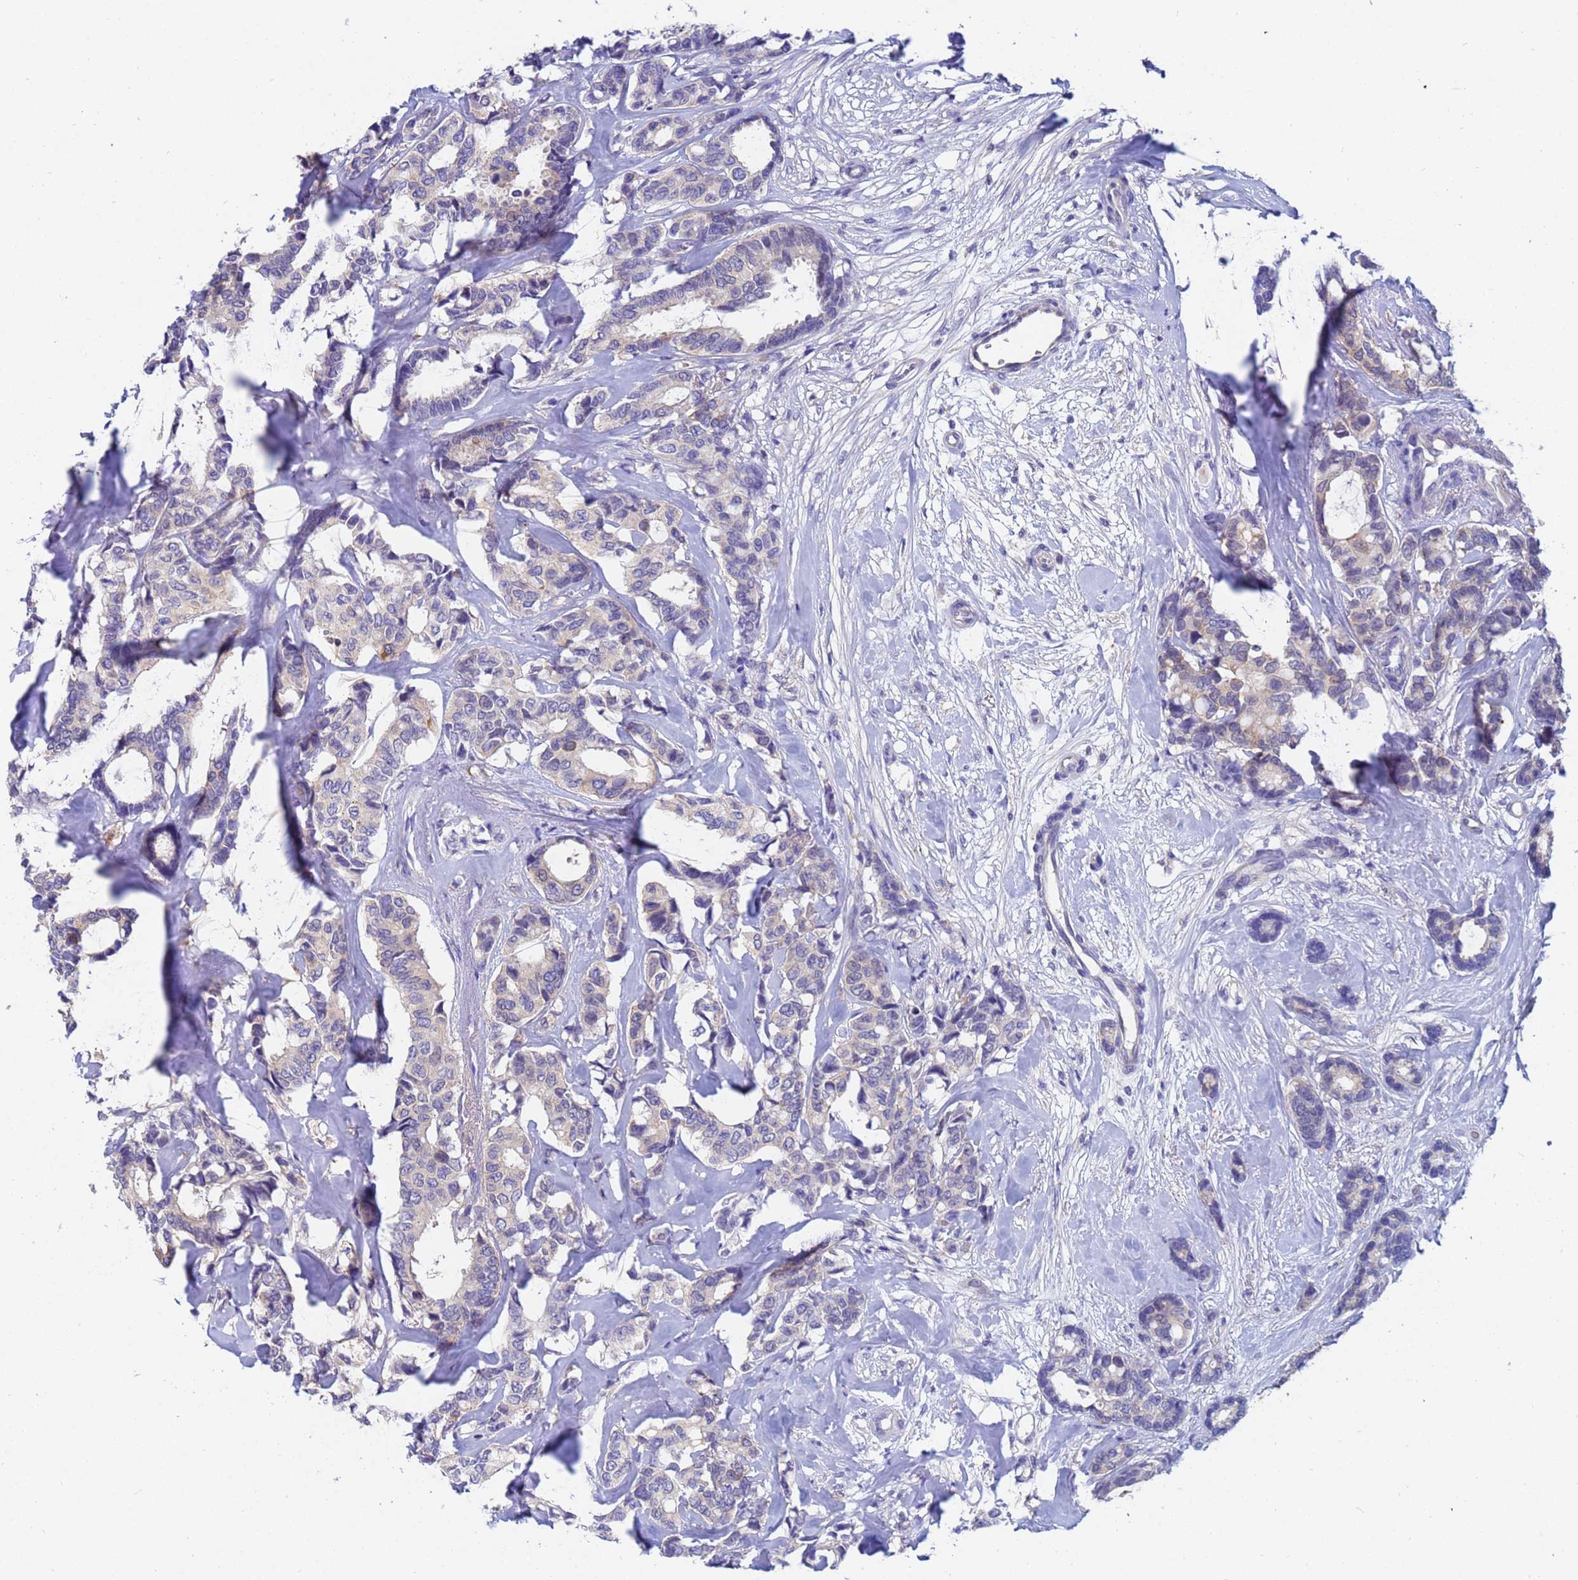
{"staining": {"intensity": "negative", "quantity": "none", "location": "none"}, "tissue": "breast cancer", "cell_type": "Tumor cells", "image_type": "cancer", "snomed": [{"axis": "morphology", "description": "Duct carcinoma"}, {"axis": "topography", "description": "Breast"}], "caption": "DAB (3,3'-diaminobenzidine) immunohistochemical staining of human breast infiltrating ductal carcinoma shows no significant staining in tumor cells.", "gene": "TTLL11", "patient": {"sex": "female", "age": 87}}